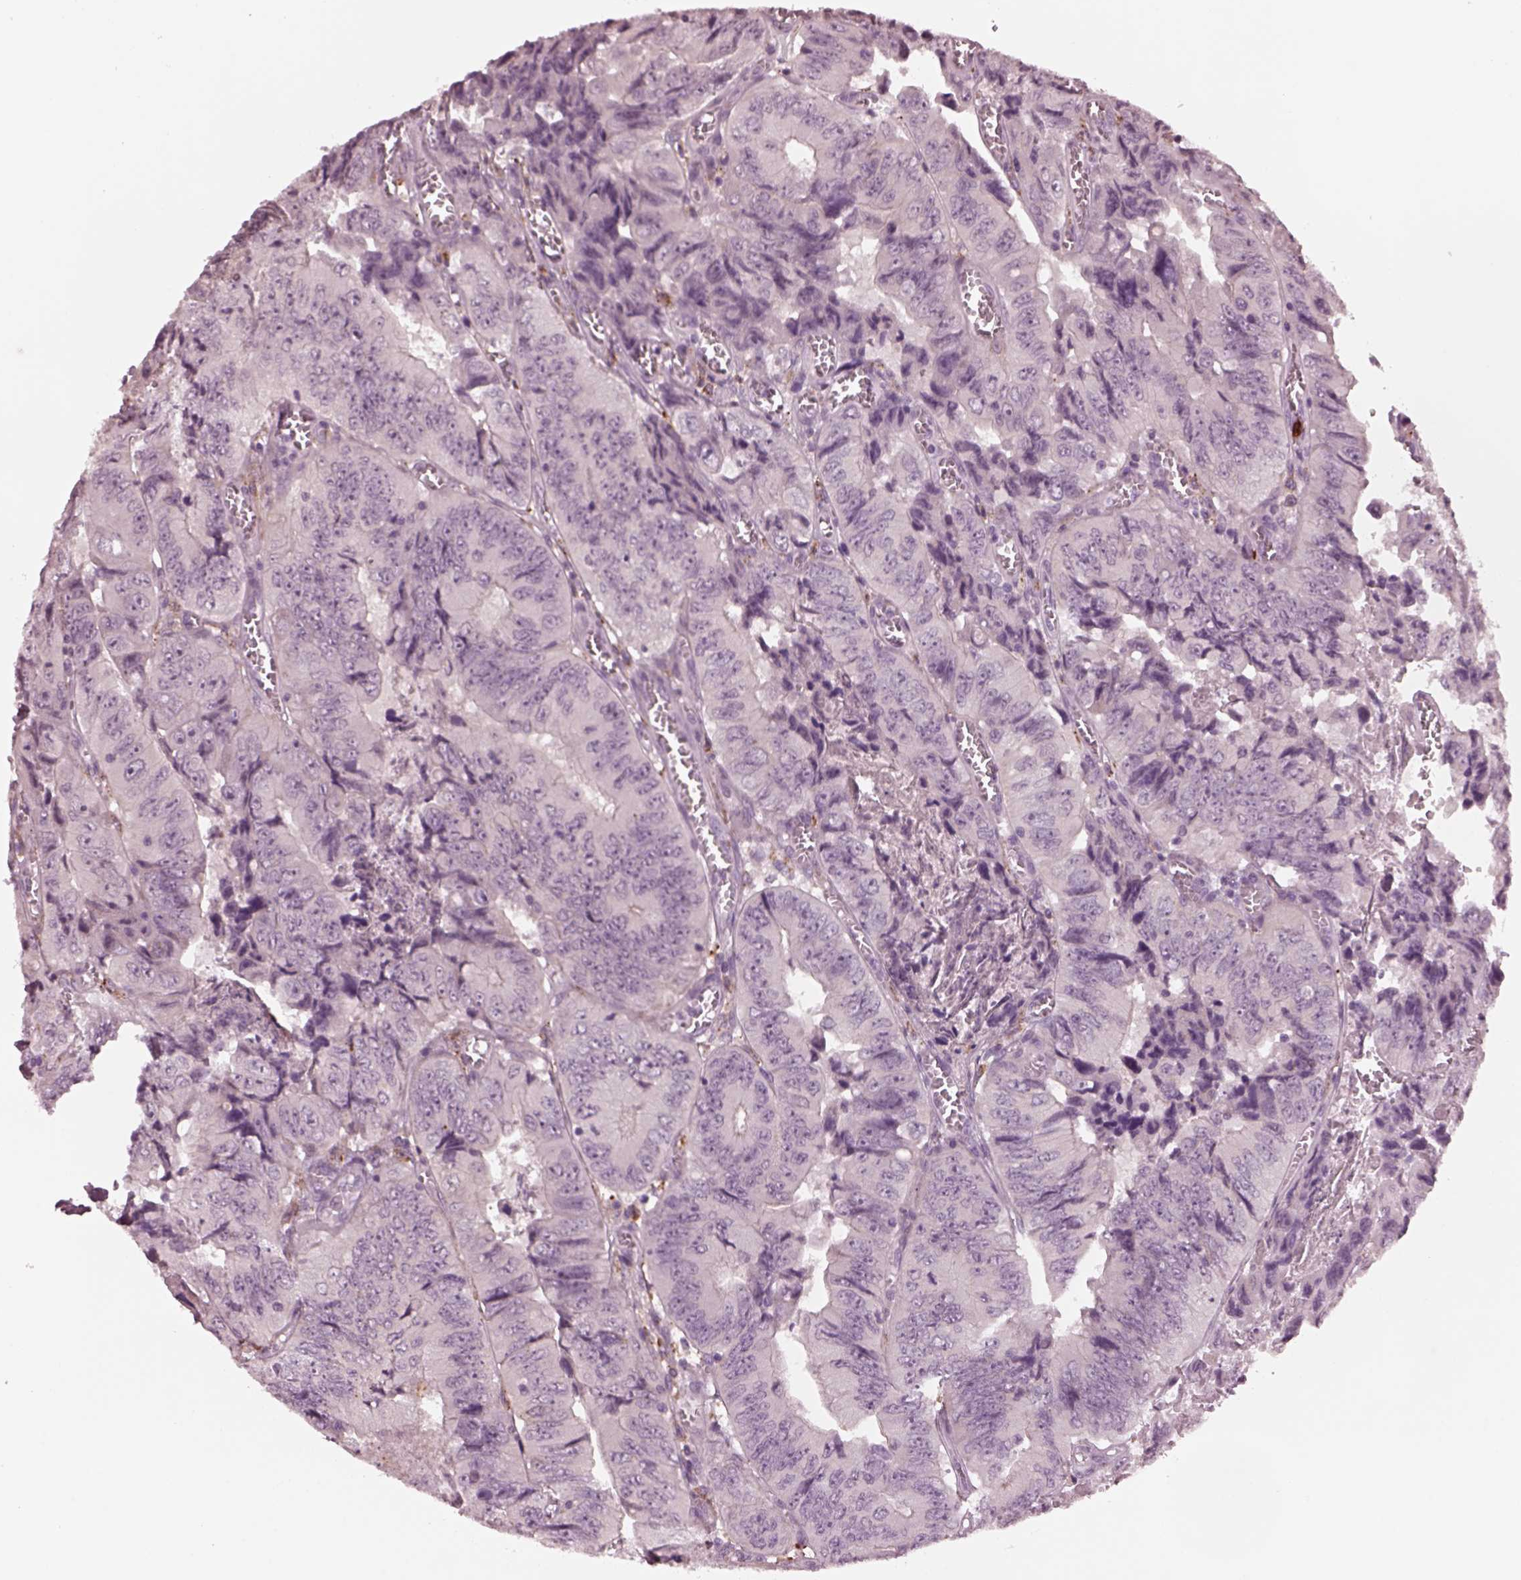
{"staining": {"intensity": "negative", "quantity": "none", "location": "none"}, "tissue": "colorectal cancer", "cell_type": "Tumor cells", "image_type": "cancer", "snomed": [{"axis": "morphology", "description": "Adenocarcinoma, NOS"}, {"axis": "topography", "description": "Colon"}], "caption": "Histopathology image shows no significant protein expression in tumor cells of colorectal adenocarcinoma. (Stains: DAB (3,3'-diaminobenzidine) immunohistochemistry (IHC) with hematoxylin counter stain, Microscopy: brightfield microscopy at high magnification).", "gene": "SLAMF8", "patient": {"sex": "female", "age": 84}}